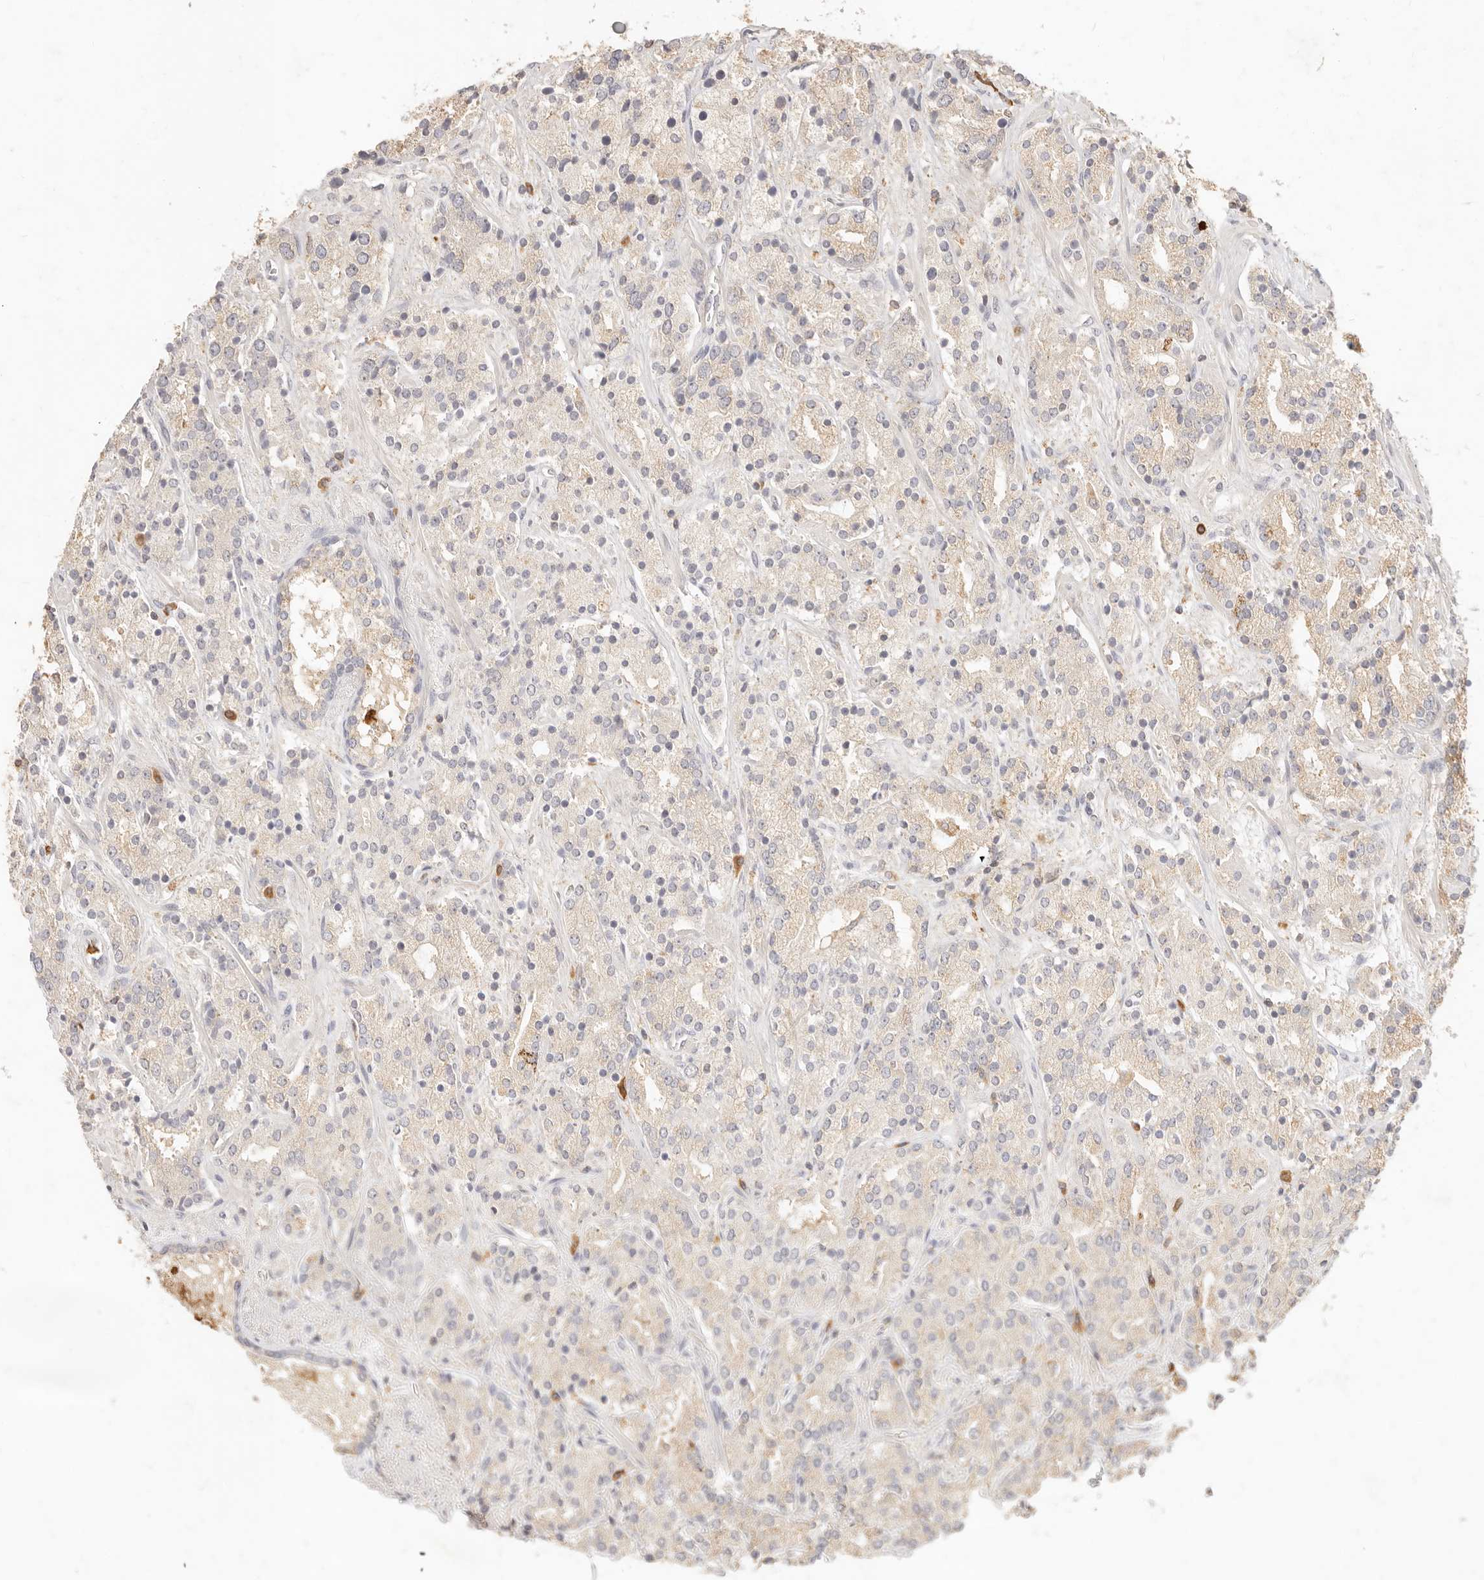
{"staining": {"intensity": "weak", "quantity": "25%-75%", "location": "cytoplasmic/membranous"}, "tissue": "prostate cancer", "cell_type": "Tumor cells", "image_type": "cancer", "snomed": [{"axis": "morphology", "description": "Adenocarcinoma, High grade"}, {"axis": "topography", "description": "Prostate"}], "caption": "Protein expression analysis of human prostate cancer reveals weak cytoplasmic/membranous positivity in about 25%-75% of tumor cells. (brown staining indicates protein expression, while blue staining denotes nuclei).", "gene": "TMTC2", "patient": {"sex": "male", "age": 71}}